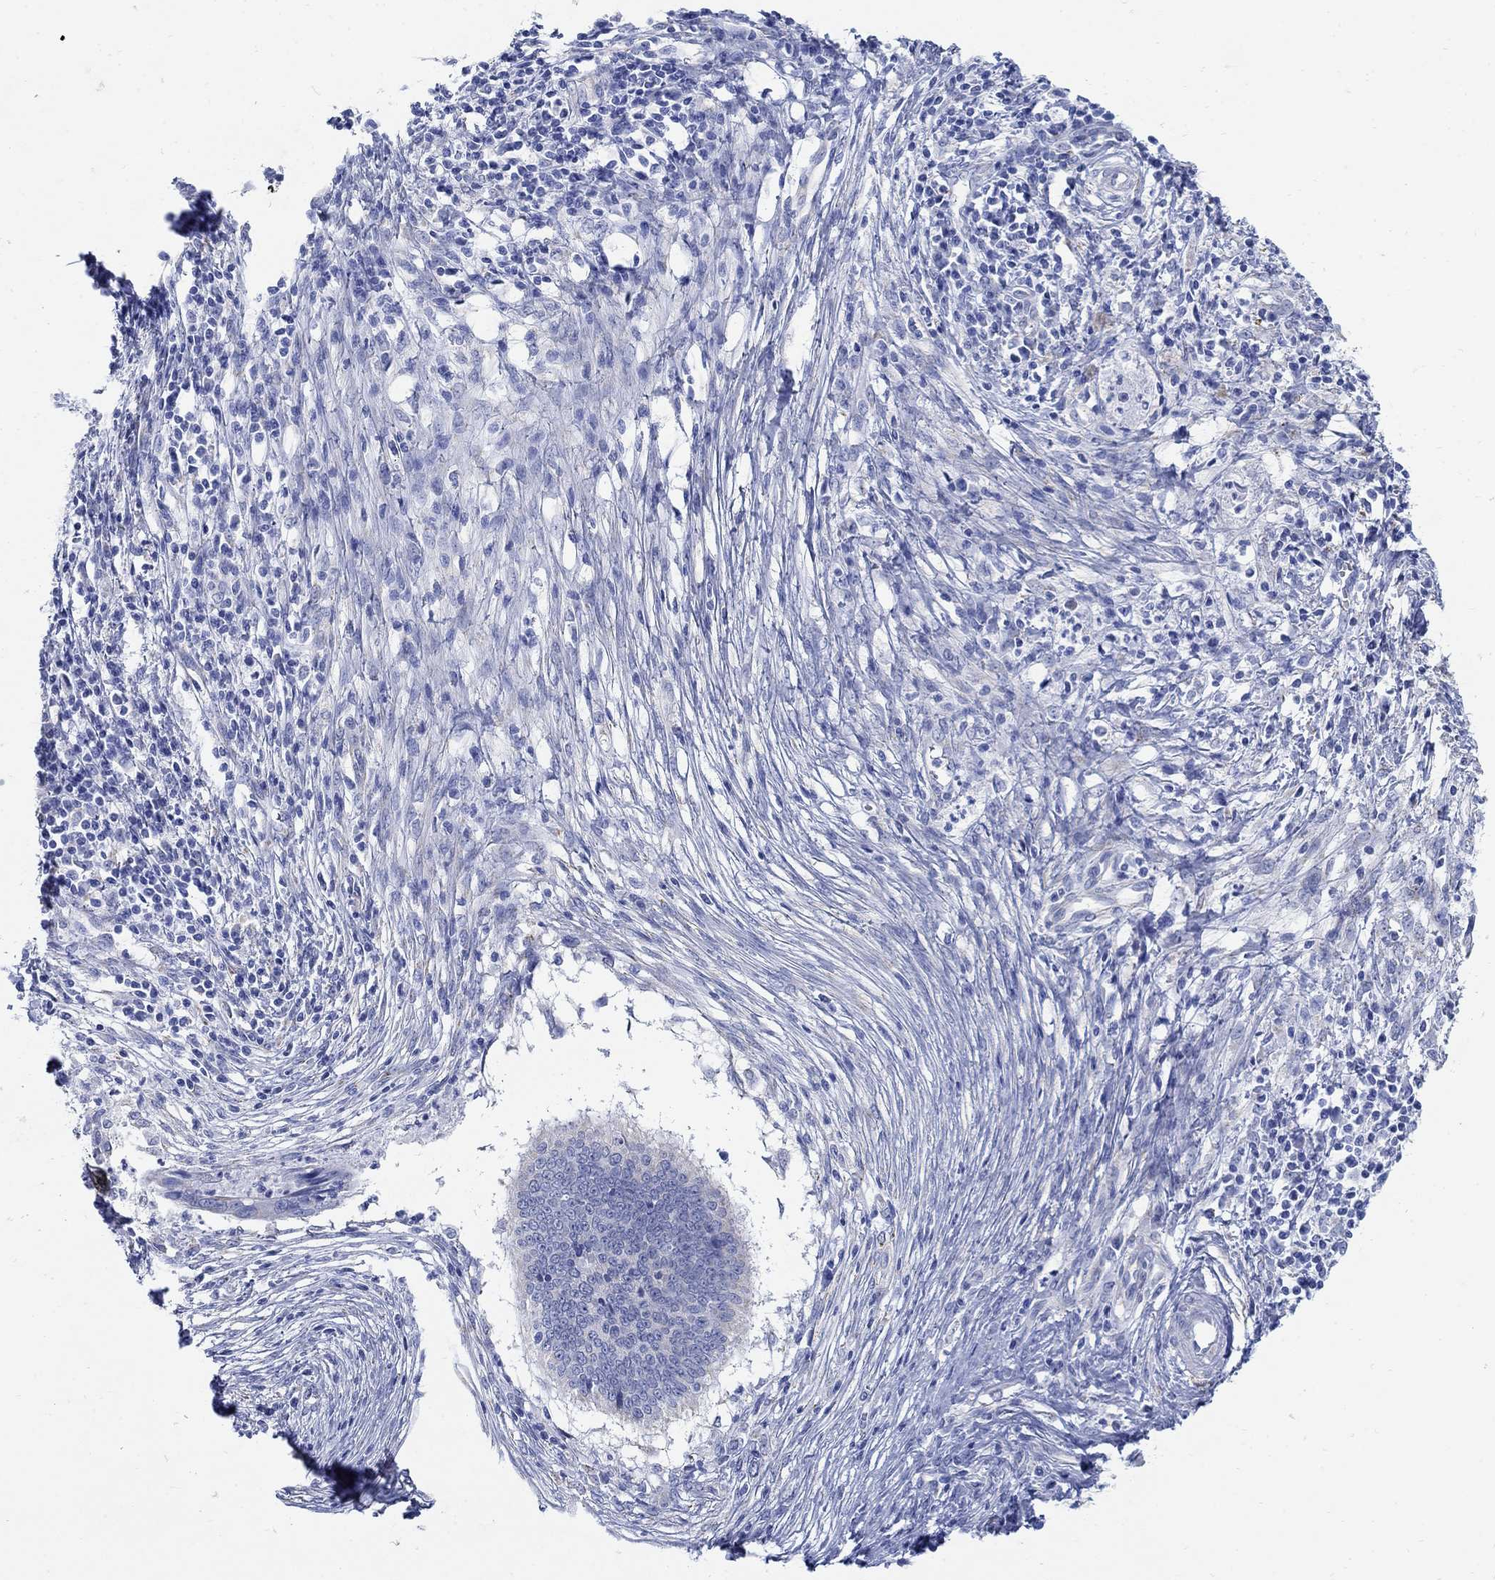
{"staining": {"intensity": "negative", "quantity": "none", "location": "none"}, "tissue": "cervical cancer", "cell_type": "Tumor cells", "image_type": "cancer", "snomed": [{"axis": "morphology", "description": "Adenocarcinoma, NOS"}, {"axis": "topography", "description": "Cervix"}], "caption": "This is an immunohistochemistry photomicrograph of human adenocarcinoma (cervical). There is no staining in tumor cells.", "gene": "ZDHHC14", "patient": {"sex": "female", "age": 42}}